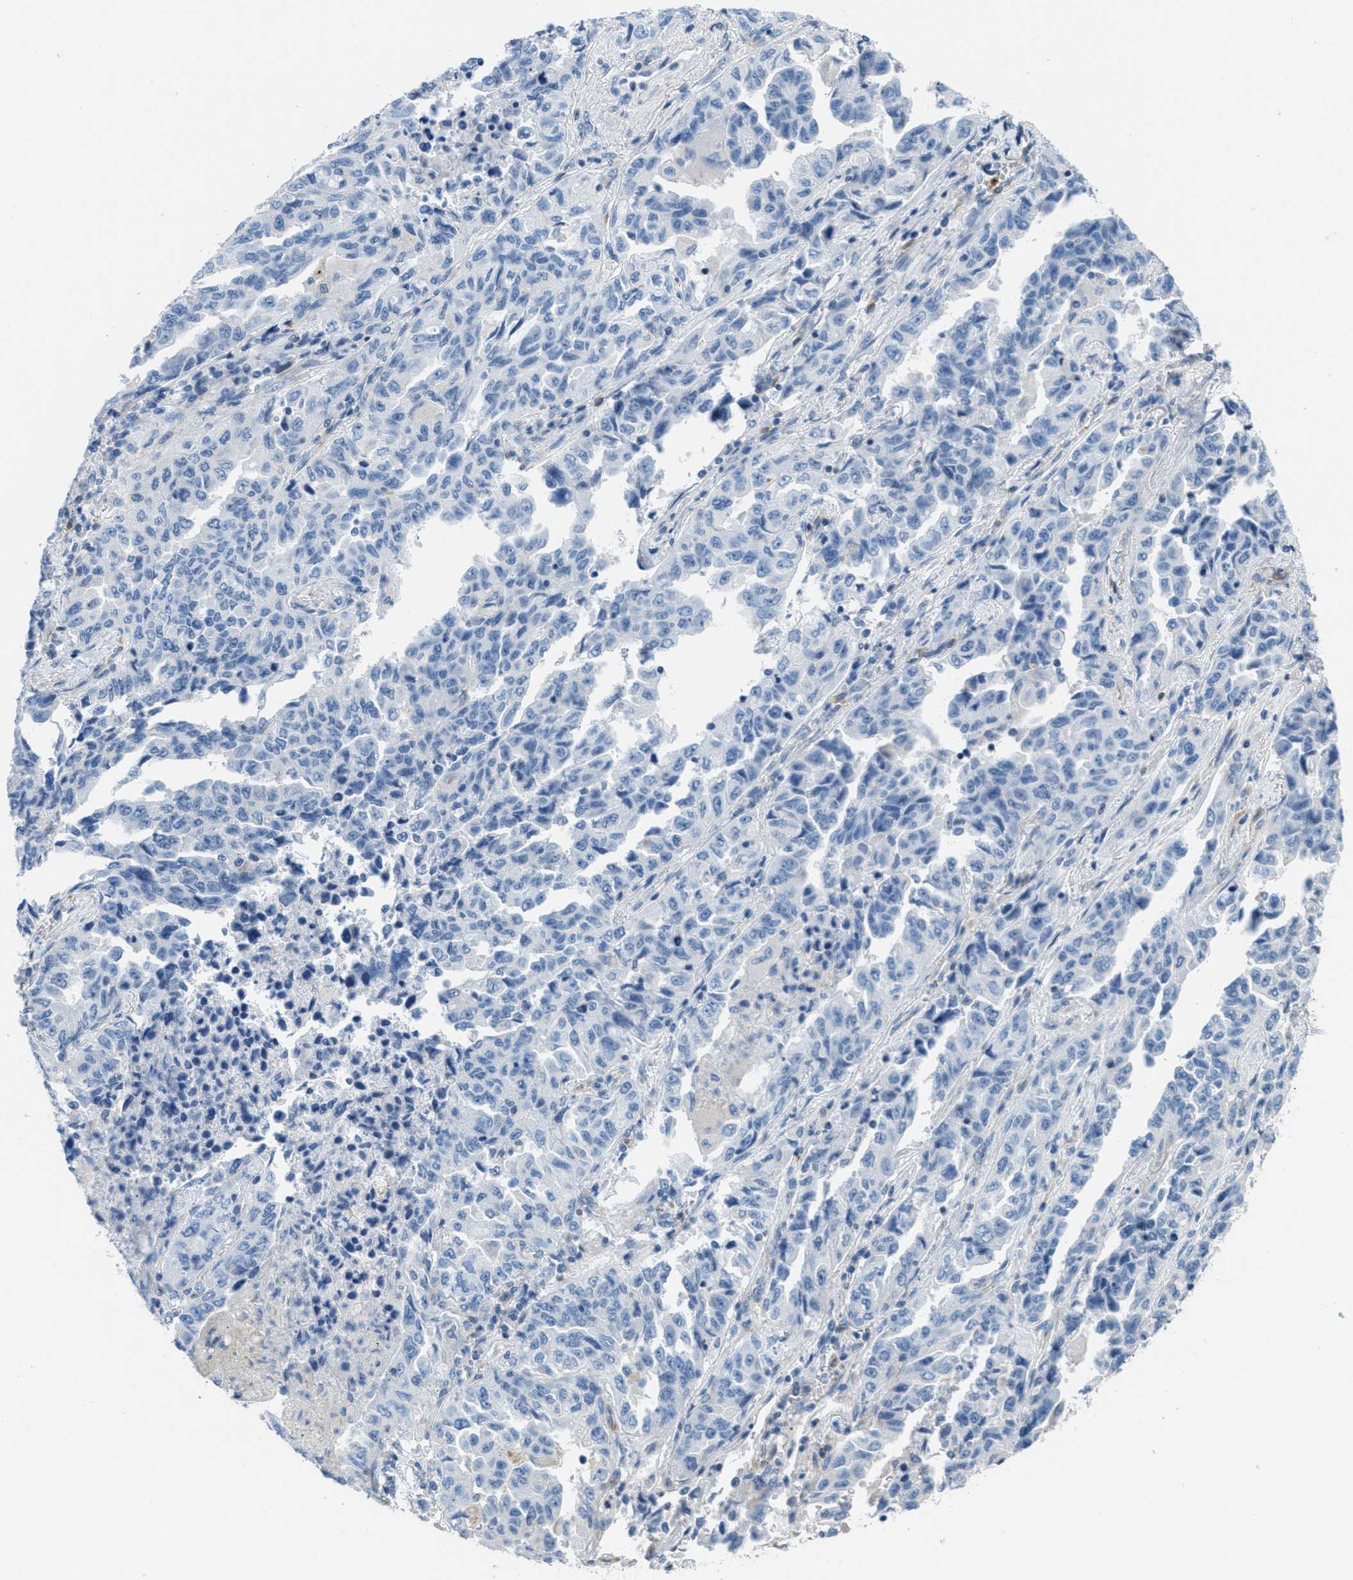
{"staining": {"intensity": "negative", "quantity": "none", "location": "none"}, "tissue": "lung cancer", "cell_type": "Tumor cells", "image_type": "cancer", "snomed": [{"axis": "morphology", "description": "Adenocarcinoma, NOS"}, {"axis": "topography", "description": "Lung"}], "caption": "High power microscopy histopathology image of an IHC micrograph of lung cancer (adenocarcinoma), revealing no significant positivity in tumor cells.", "gene": "MAPRE2", "patient": {"sex": "male", "age": 64}}